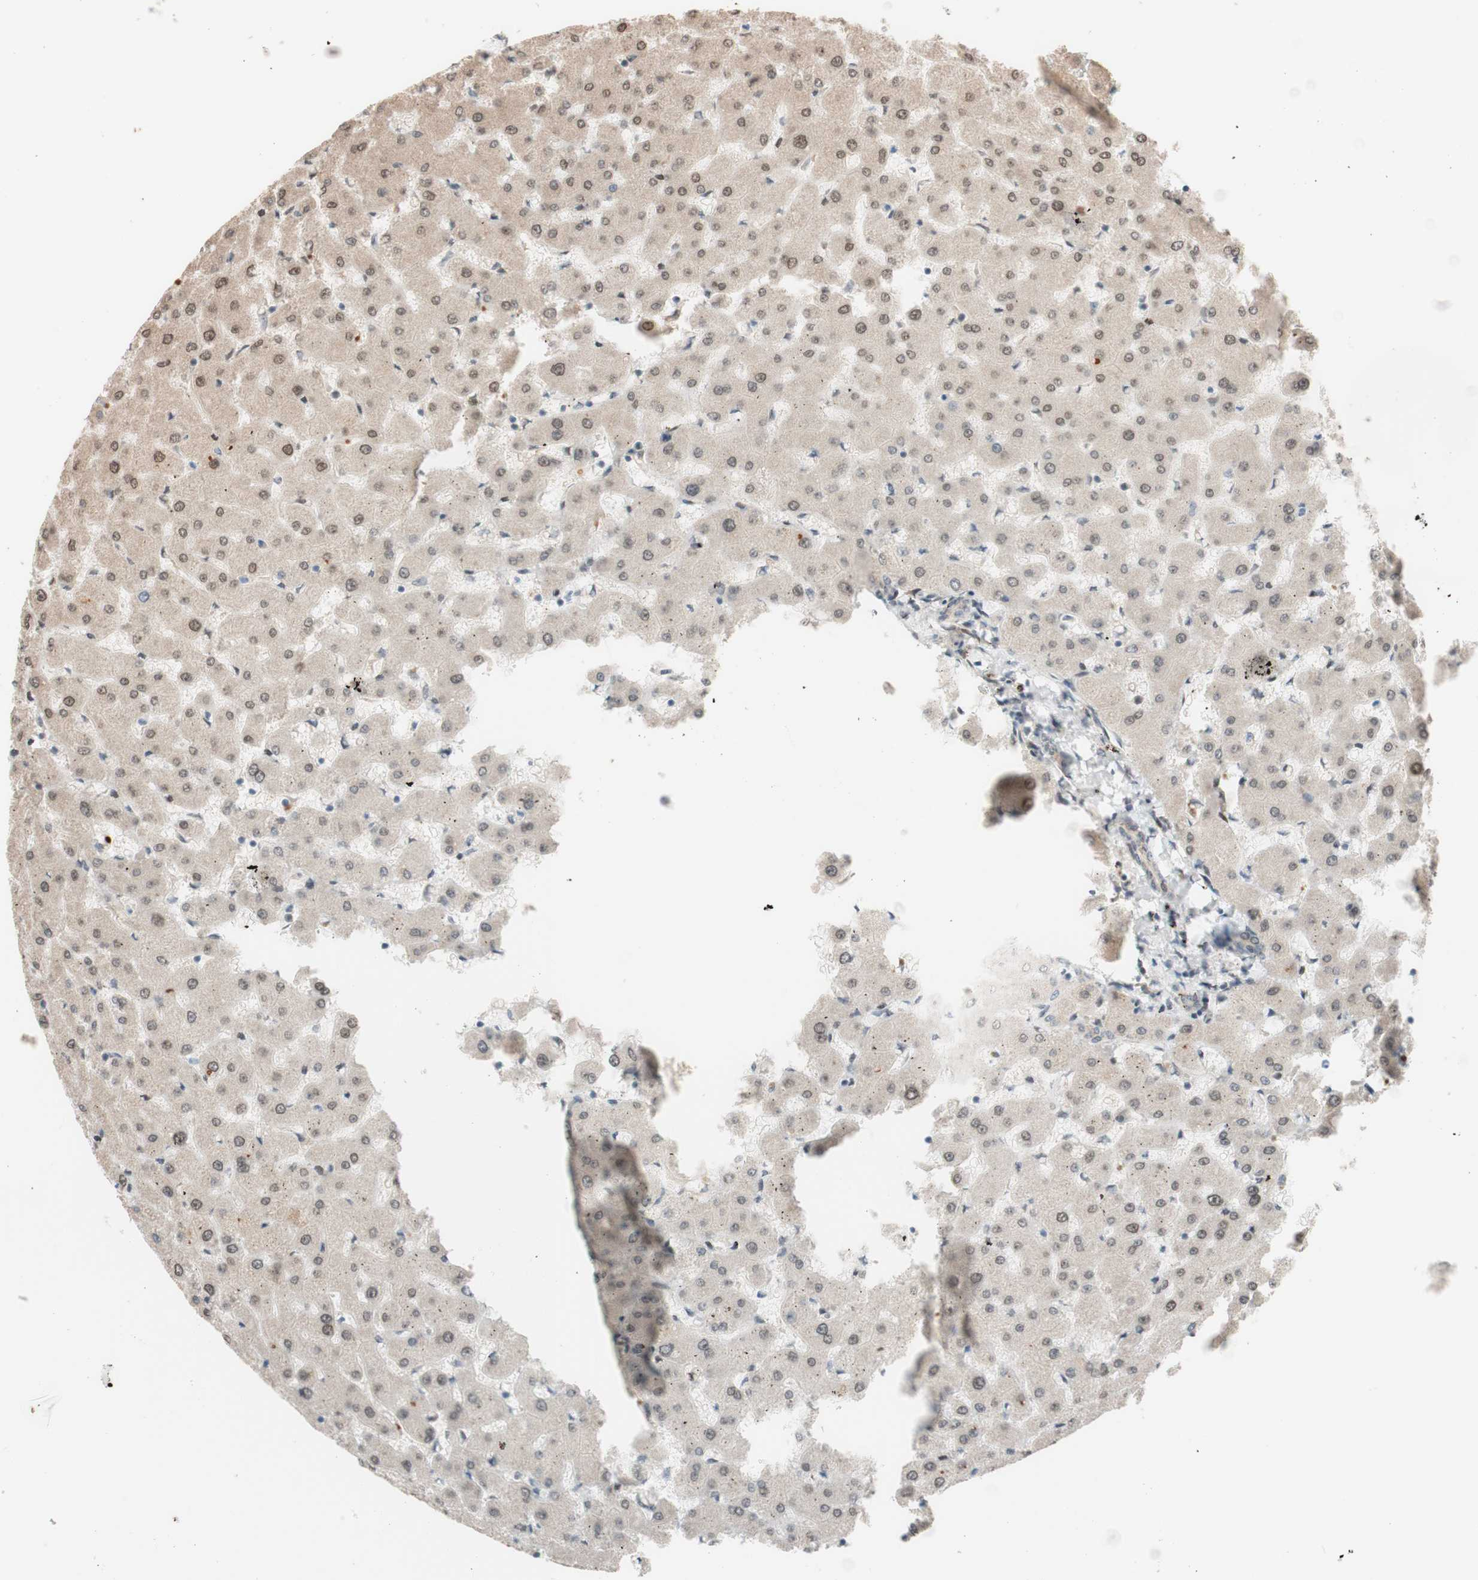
{"staining": {"intensity": "weak", "quantity": ">75%", "location": "cytoplasmic/membranous"}, "tissue": "liver", "cell_type": "Cholangiocytes", "image_type": "normal", "snomed": [{"axis": "morphology", "description": "Normal tissue, NOS"}, {"axis": "topography", "description": "Liver"}], "caption": "IHC (DAB (3,3'-diaminobenzidine)) staining of unremarkable liver reveals weak cytoplasmic/membranous protein expression in about >75% of cholangiocytes.", "gene": "CCNC", "patient": {"sex": "female", "age": 63}}